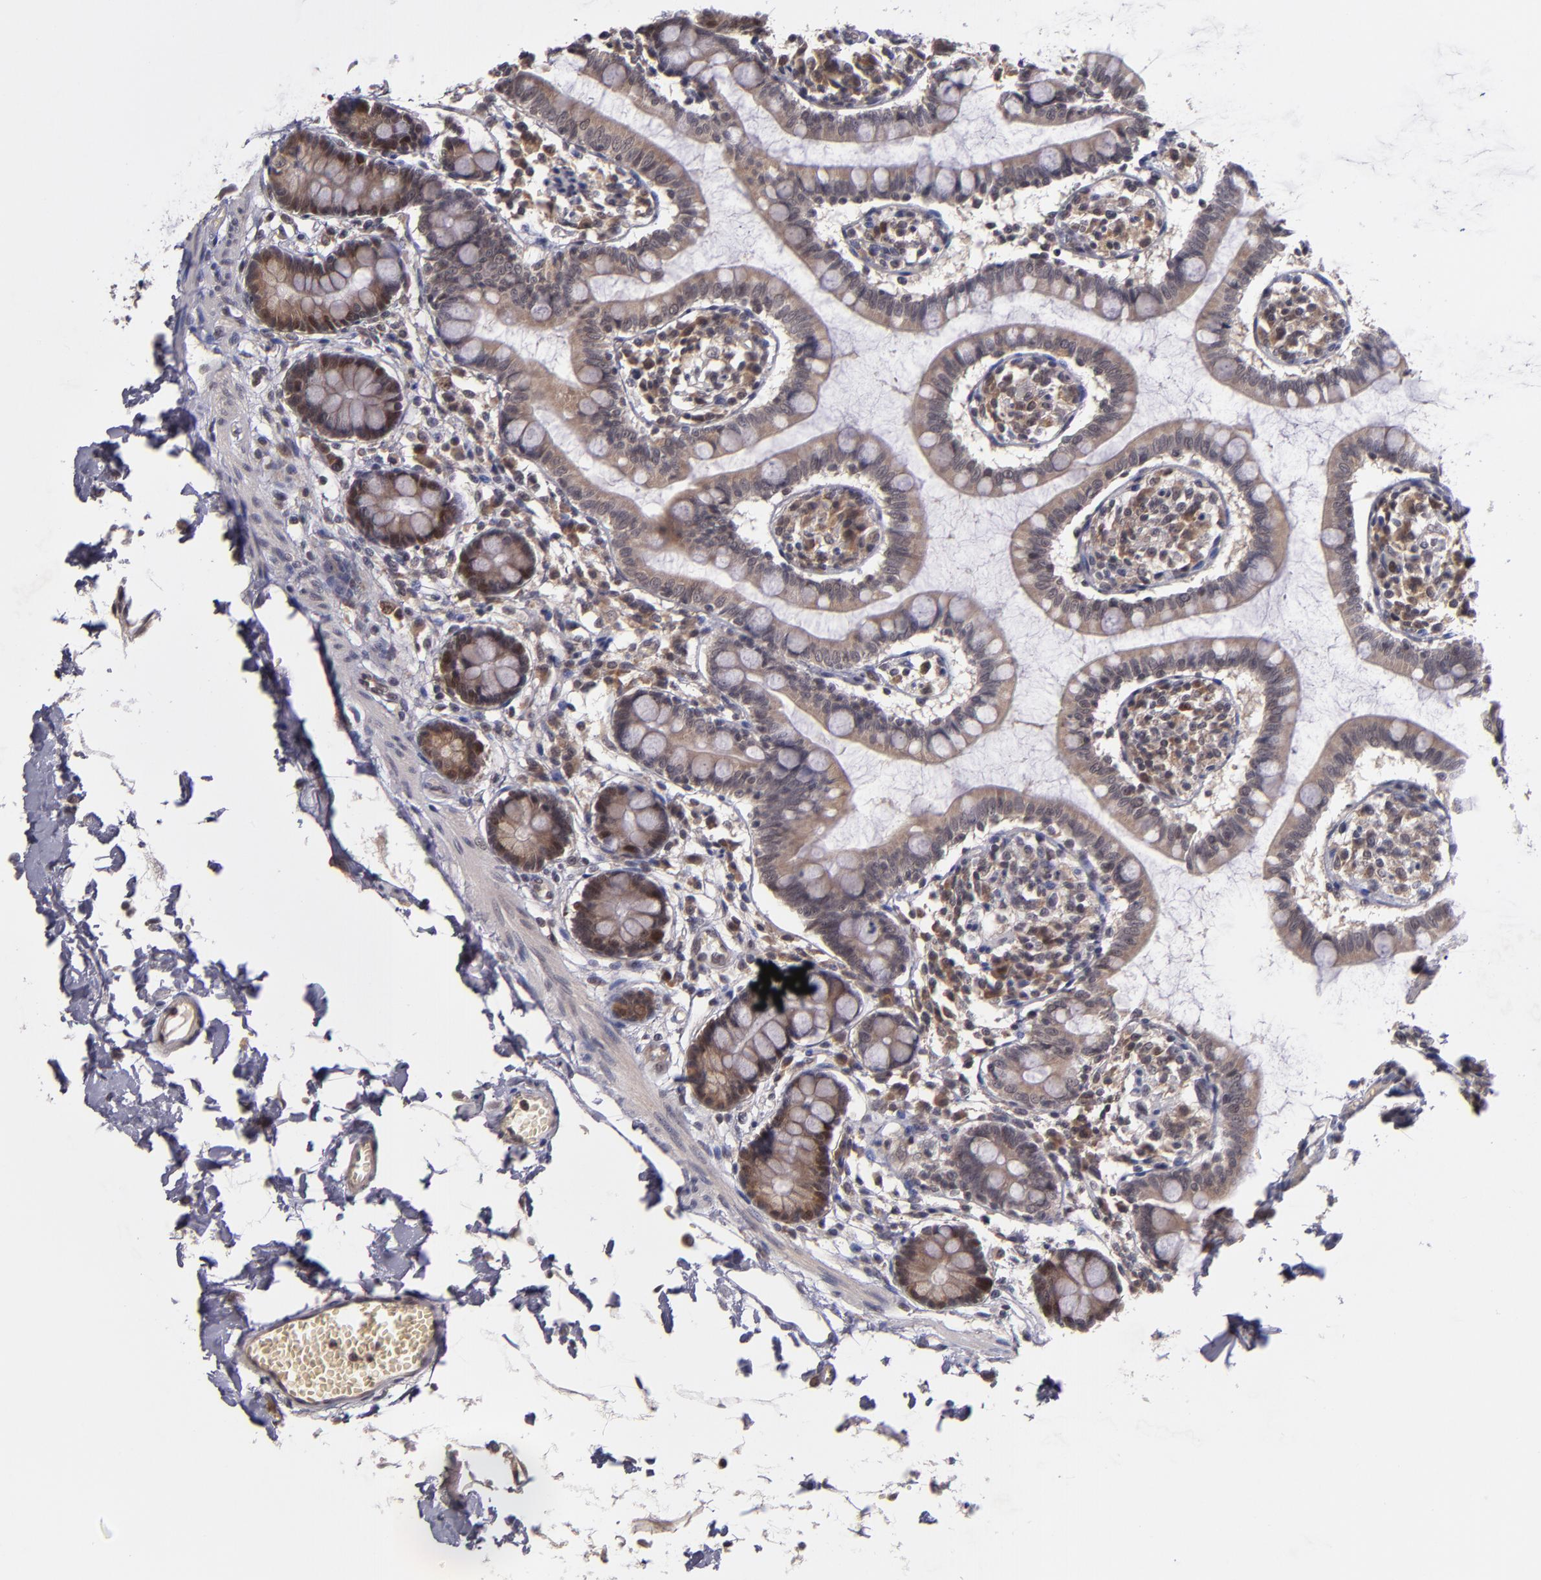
{"staining": {"intensity": "moderate", "quantity": "25%-75%", "location": "cytoplasmic/membranous,nuclear"}, "tissue": "small intestine", "cell_type": "Glandular cells", "image_type": "normal", "snomed": [{"axis": "morphology", "description": "Normal tissue, NOS"}, {"axis": "topography", "description": "Small intestine"}], "caption": "Protein expression analysis of normal small intestine shows moderate cytoplasmic/membranous,nuclear staining in about 25%-75% of glandular cells.", "gene": "CDC7", "patient": {"sex": "female", "age": 61}}